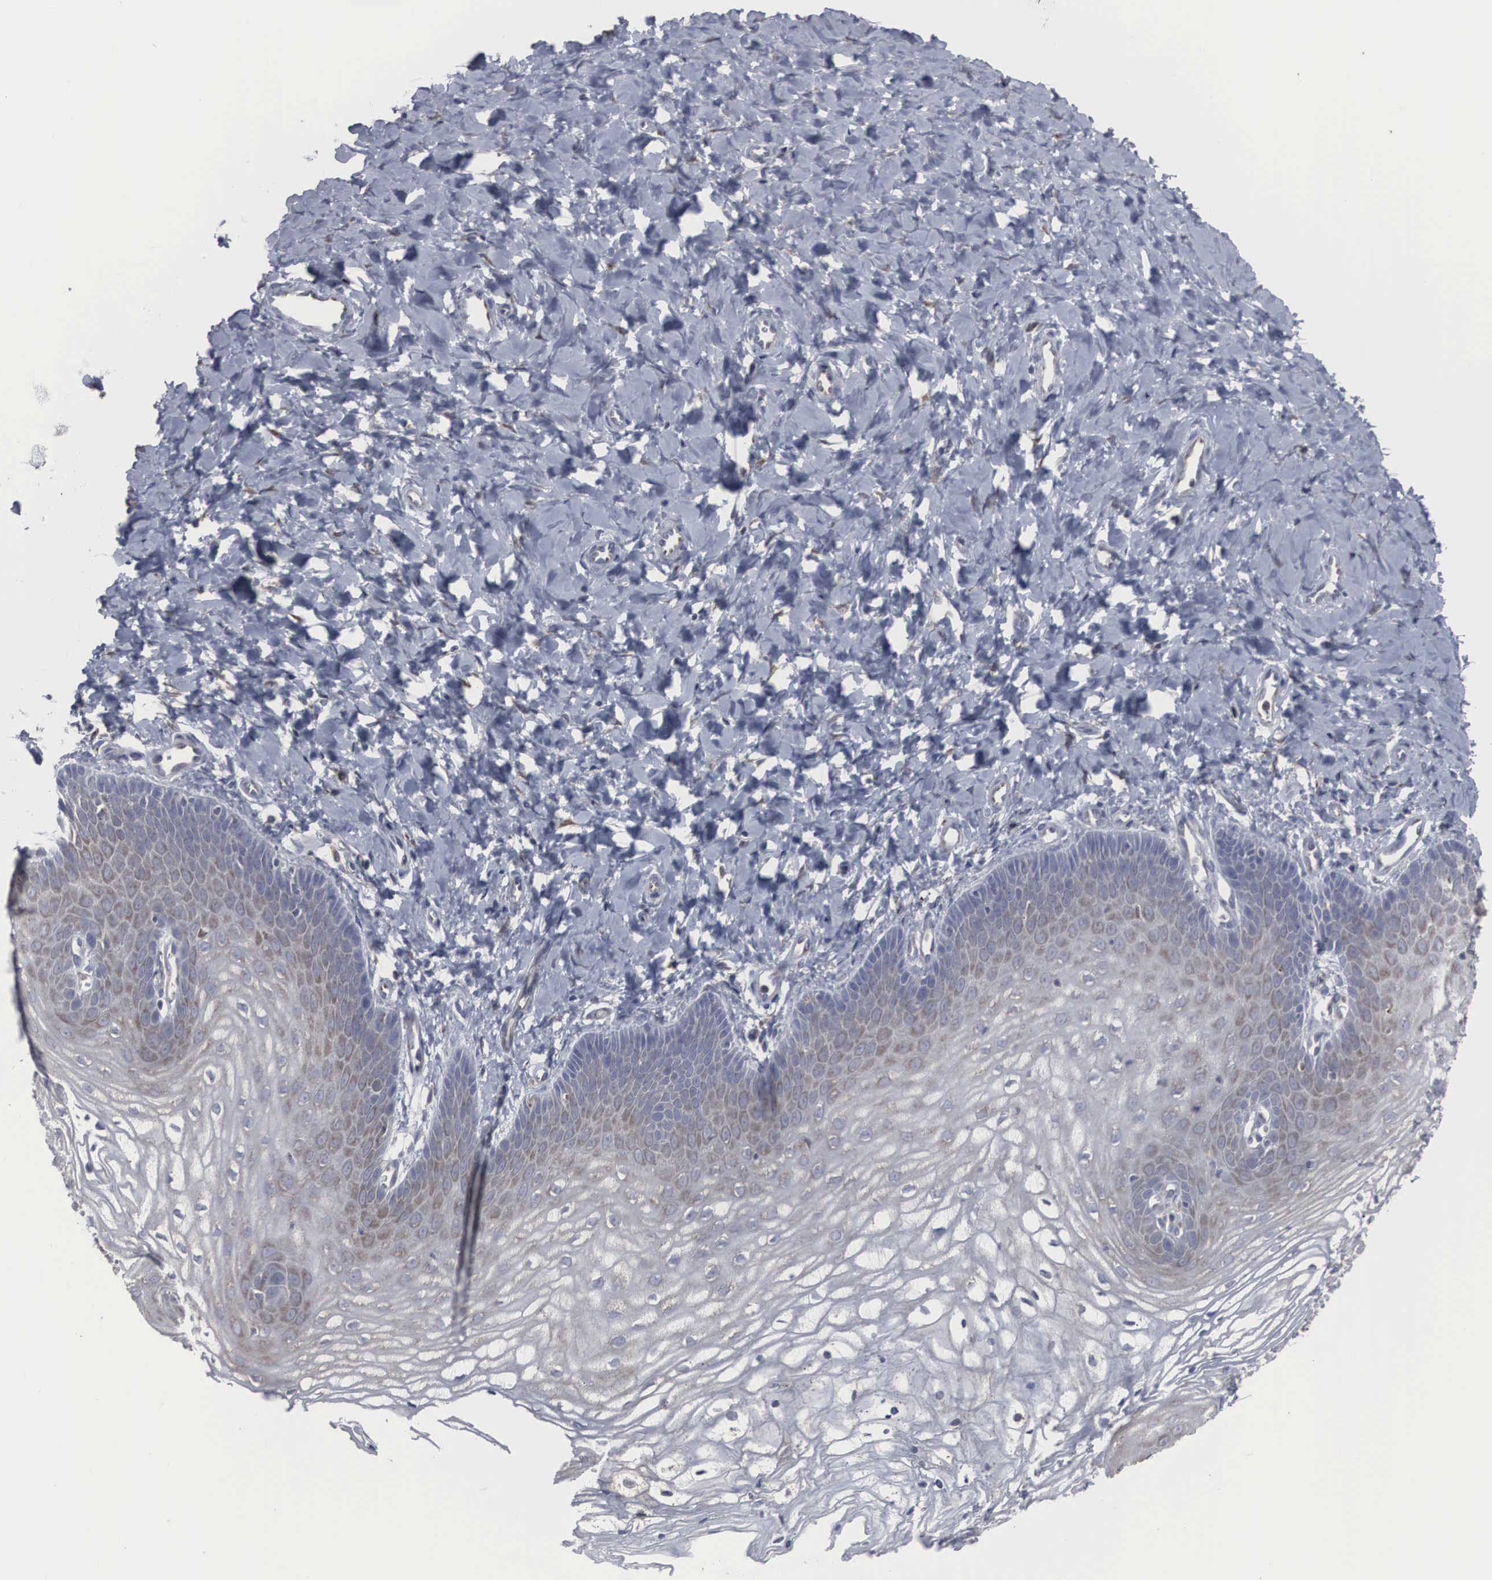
{"staining": {"intensity": "weak", "quantity": "25%-75%", "location": "cytoplasmic/membranous"}, "tissue": "vagina", "cell_type": "Squamous epithelial cells", "image_type": "normal", "snomed": [{"axis": "morphology", "description": "Normal tissue, NOS"}, {"axis": "topography", "description": "Vagina"}], "caption": "Vagina stained with DAB (3,3'-diaminobenzidine) IHC displays low levels of weak cytoplasmic/membranous positivity in about 25%-75% of squamous epithelial cells.", "gene": "CTAGE15", "patient": {"sex": "female", "age": 68}}